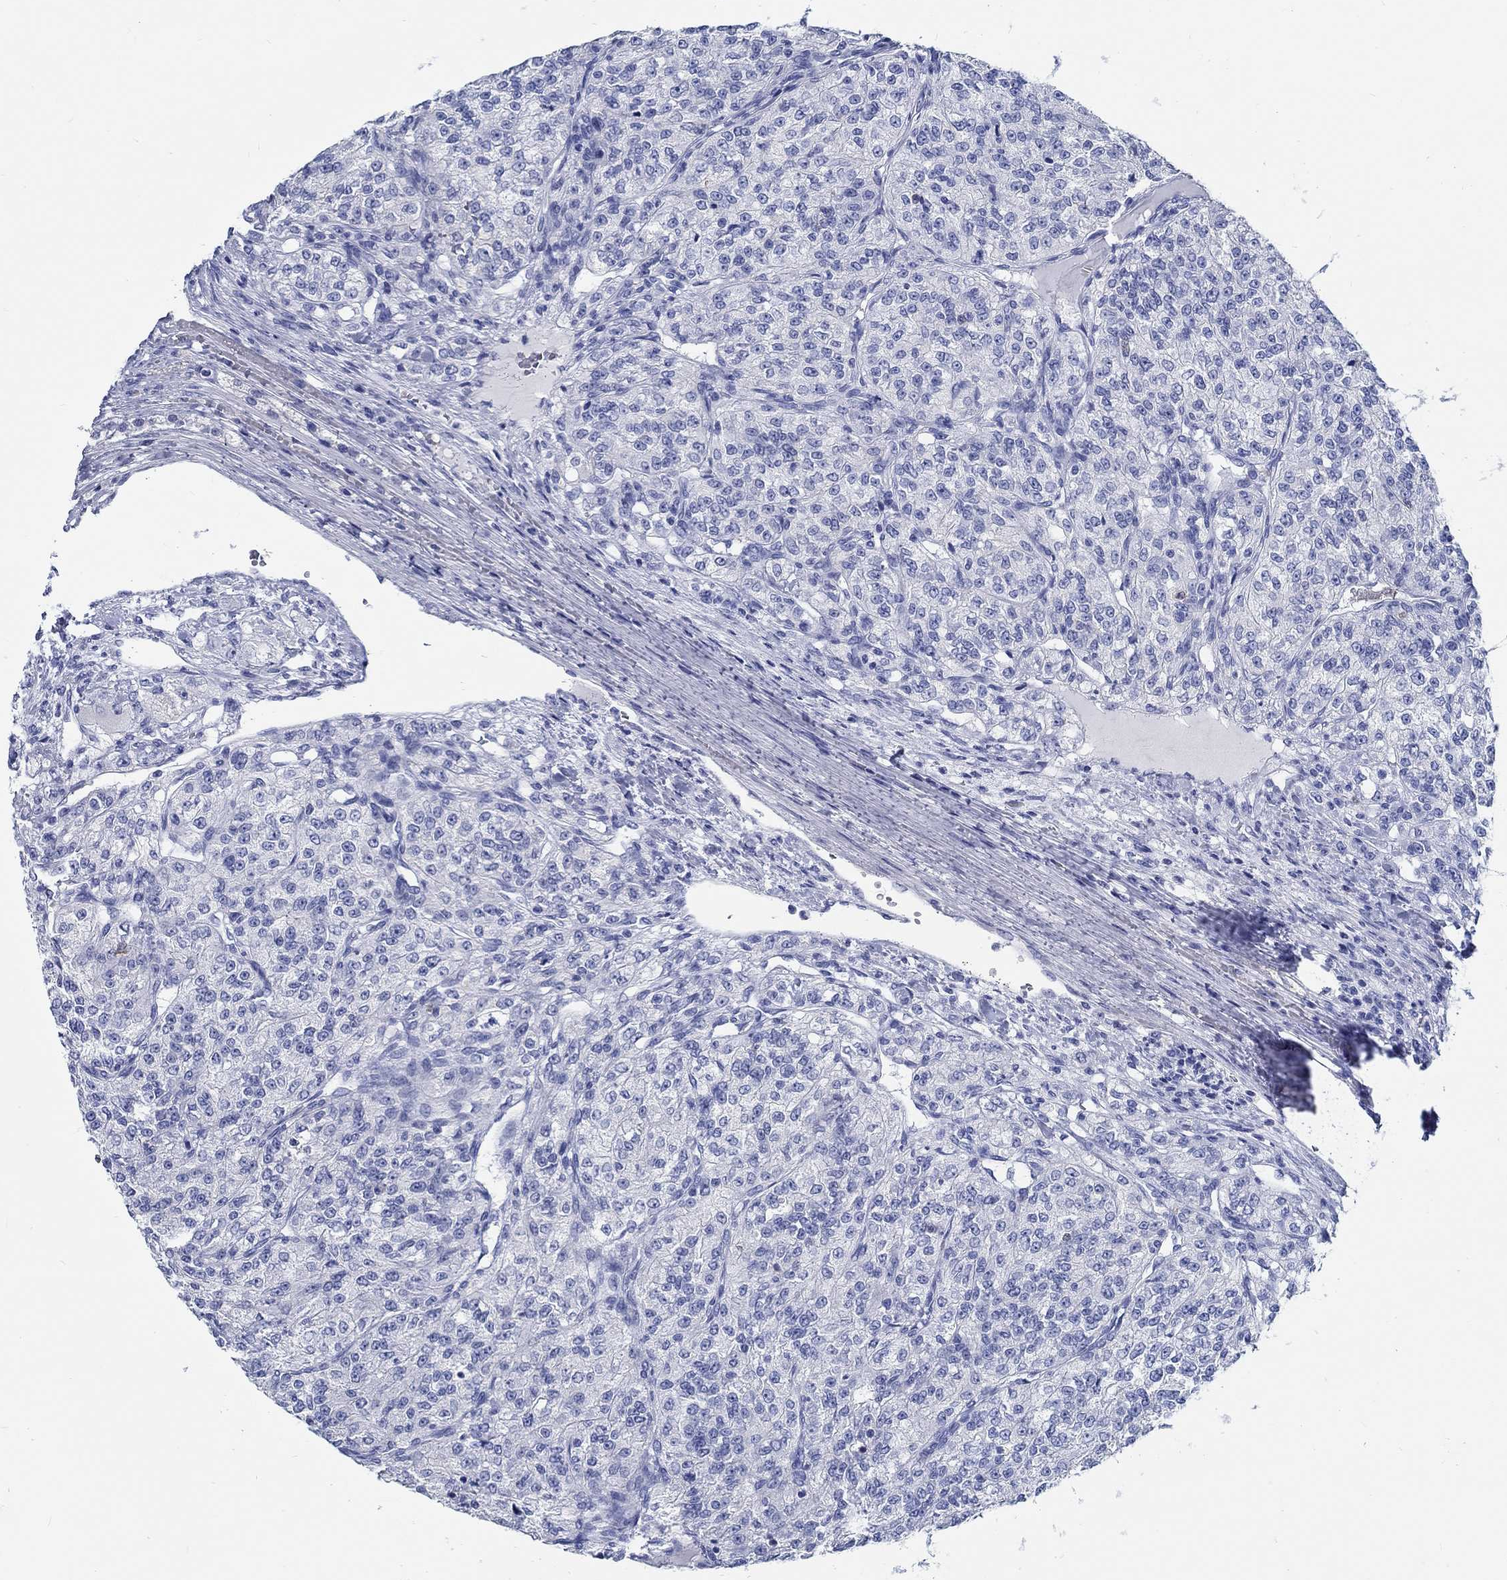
{"staining": {"intensity": "negative", "quantity": "none", "location": "none"}, "tissue": "renal cancer", "cell_type": "Tumor cells", "image_type": "cancer", "snomed": [{"axis": "morphology", "description": "Adenocarcinoma, NOS"}, {"axis": "topography", "description": "Kidney"}], "caption": "Tumor cells show no significant staining in renal cancer. The staining is performed using DAB brown chromogen with nuclei counter-stained in using hematoxylin.", "gene": "FBXO2", "patient": {"sex": "female", "age": 63}}